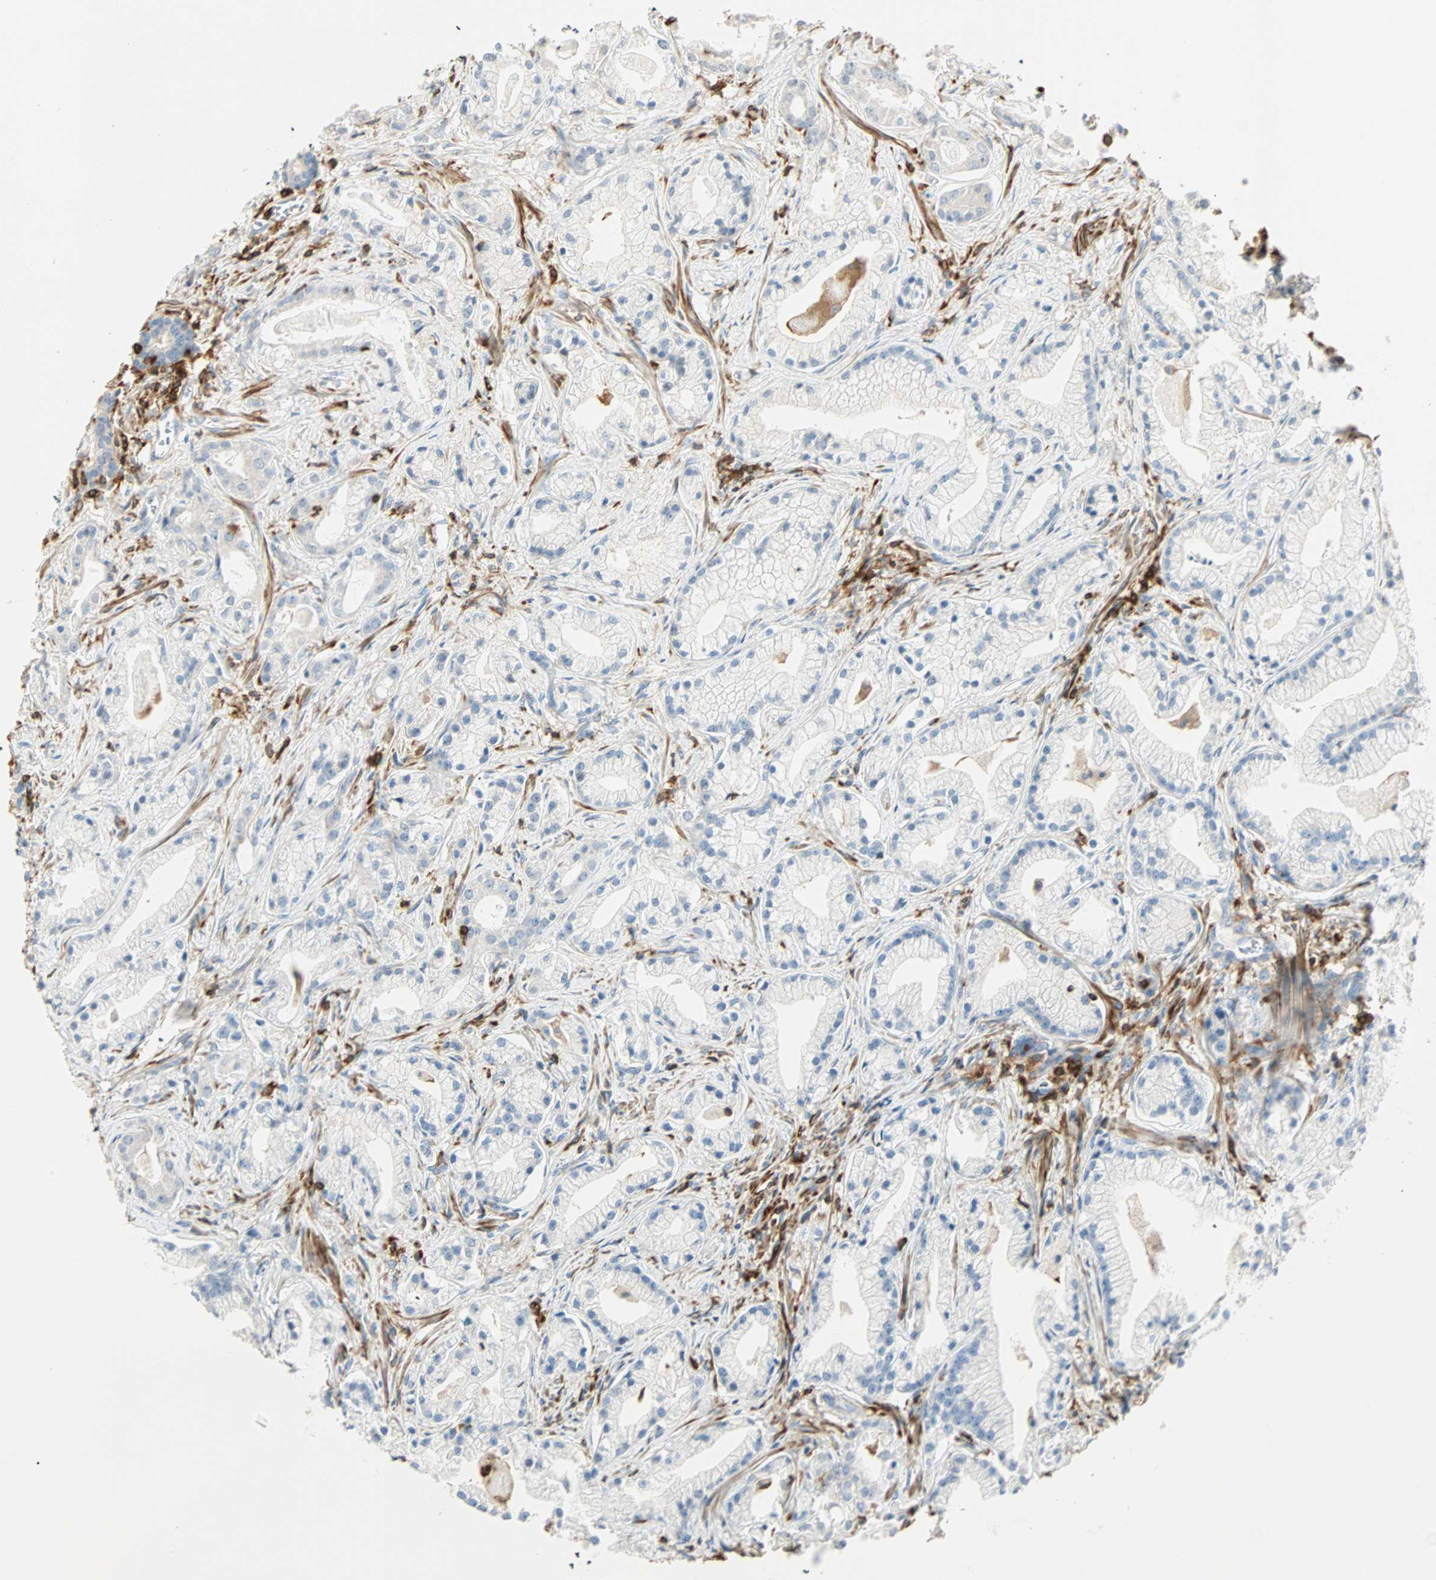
{"staining": {"intensity": "negative", "quantity": "none", "location": "none"}, "tissue": "prostate cancer", "cell_type": "Tumor cells", "image_type": "cancer", "snomed": [{"axis": "morphology", "description": "Adenocarcinoma, Low grade"}, {"axis": "topography", "description": "Prostate"}], "caption": "An image of human prostate low-grade adenocarcinoma is negative for staining in tumor cells.", "gene": "FMNL1", "patient": {"sex": "male", "age": 59}}